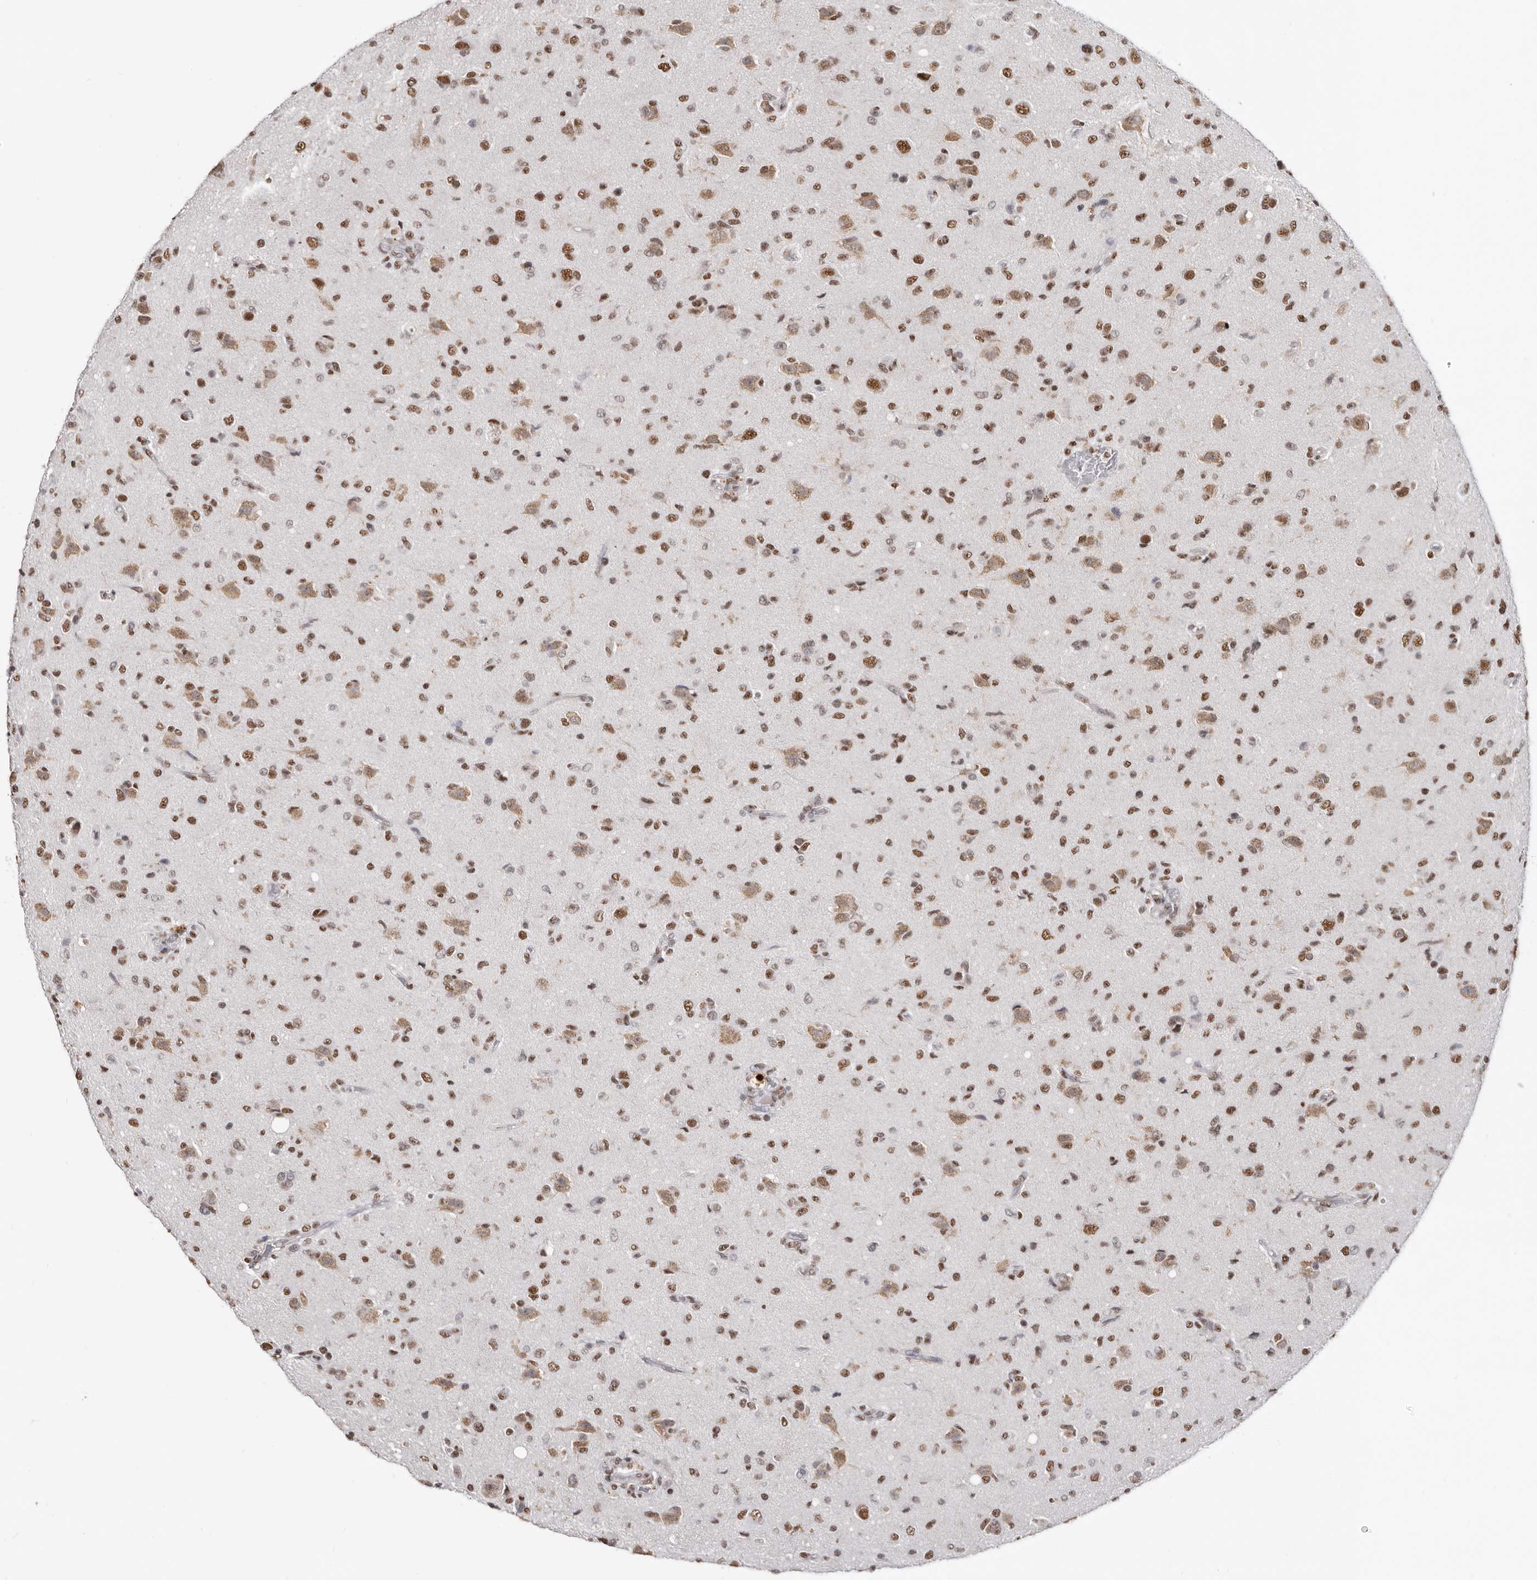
{"staining": {"intensity": "moderate", "quantity": ">75%", "location": "nuclear"}, "tissue": "glioma", "cell_type": "Tumor cells", "image_type": "cancer", "snomed": [{"axis": "morphology", "description": "Glioma, malignant, High grade"}, {"axis": "topography", "description": "Brain"}], "caption": "Glioma stained with immunohistochemistry exhibits moderate nuclear staining in approximately >75% of tumor cells.", "gene": "SCAF4", "patient": {"sex": "female", "age": 57}}